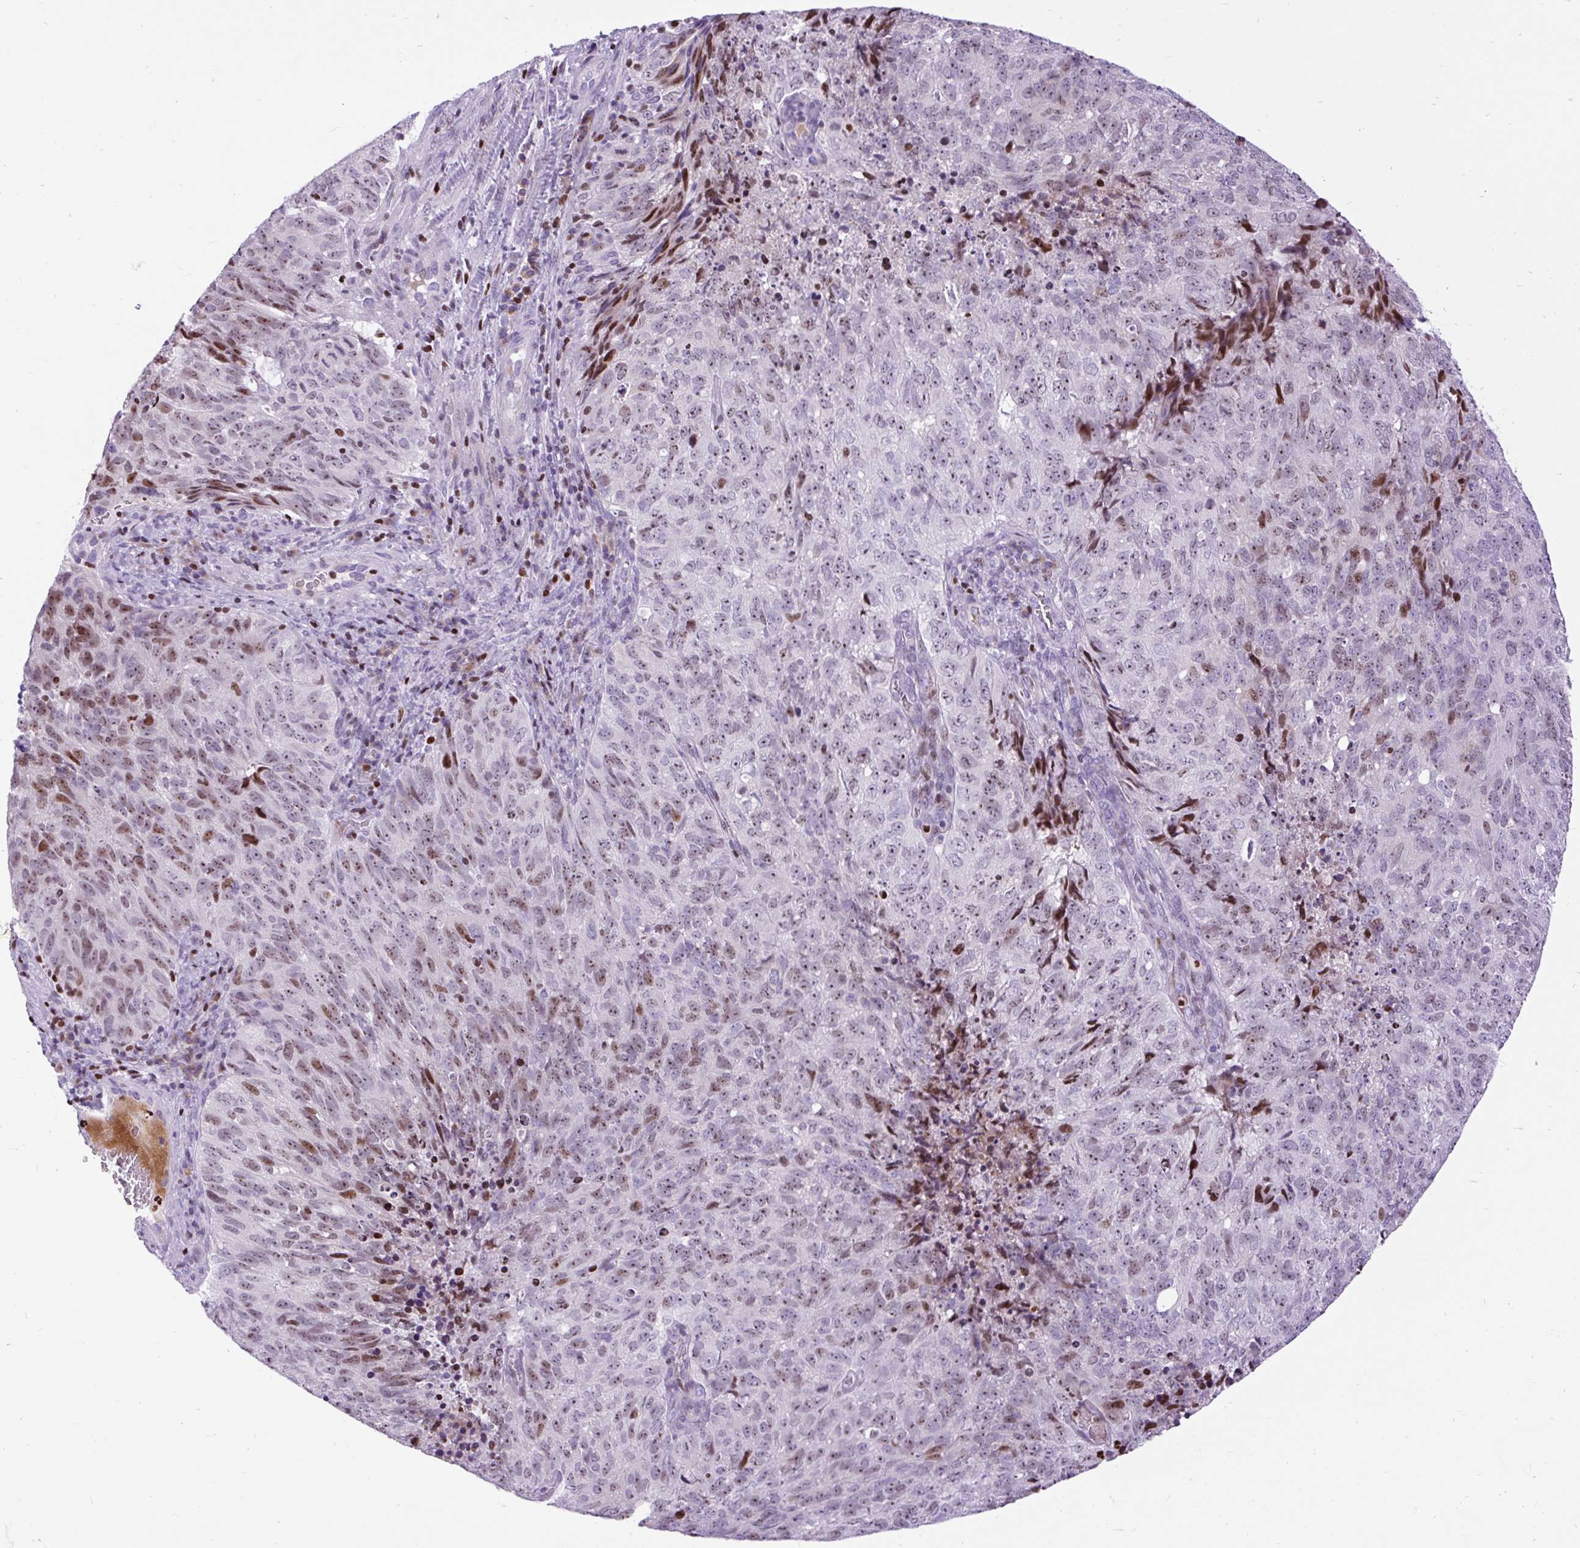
{"staining": {"intensity": "moderate", "quantity": "25%-75%", "location": "nuclear"}, "tissue": "cervical cancer", "cell_type": "Tumor cells", "image_type": "cancer", "snomed": [{"axis": "morphology", "description": "Adenocarcinoma, NOS"}, {"axis": "topography", "description": "Cervix"}], "caption": "Immunohistochemical staining of human cervical adenocarcinoma reveals moderate nuclear protein positivity in about 25%-75% of tumor cells. (IHC, brightfield microscopy, high magnification).", "gene": "SPC24", "patient": {"sex": "female", "age": 38}}